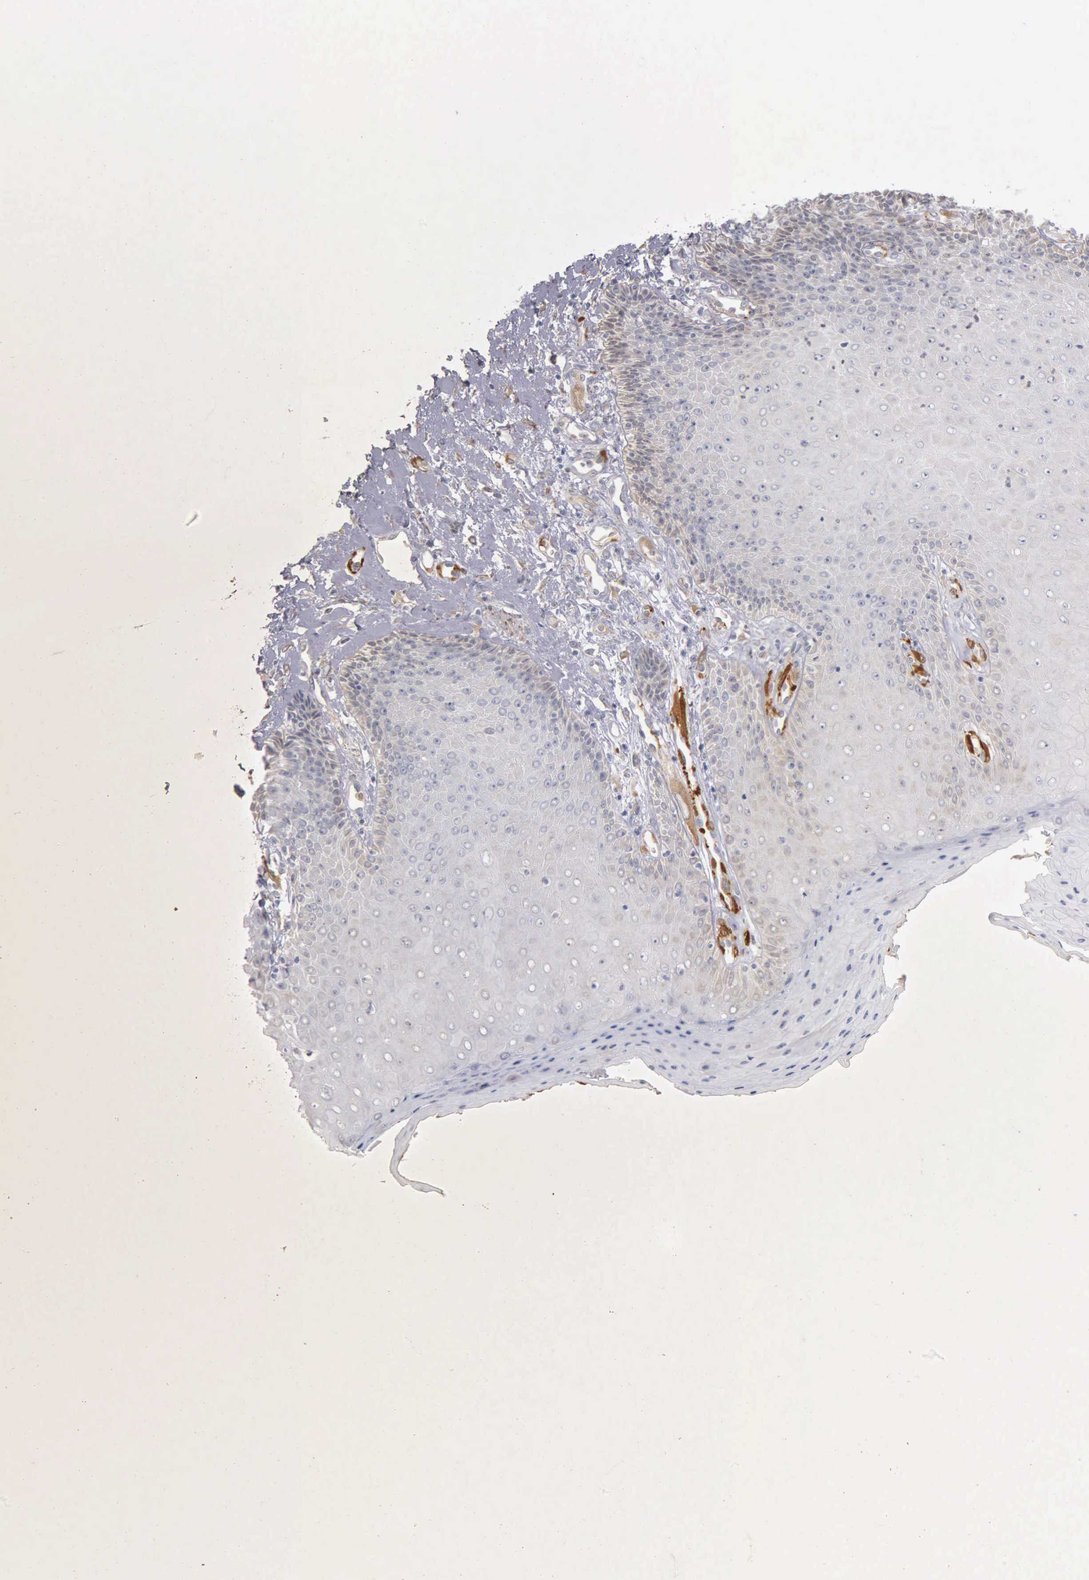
{"staining": {"intensity": "negative", "quantity": "none", "location": "none"}, "tissue": "skin", "cell_type": "Epidermal cells", "image_type": "normal", "snomed": [{"axis": "morphology", "description": "Normal tissue, NOS"}, {"axis": "topography", "description": "Skin"}, {"axis": "topography", "description": "Anal"}], "caption": "Immunohistochemistry (IHC) image of benign skin stained for a protein (brown), which displays no staining in epidermal cells.", "gene": "CNN1", "patient": {"sex": "male", "age": 61}}